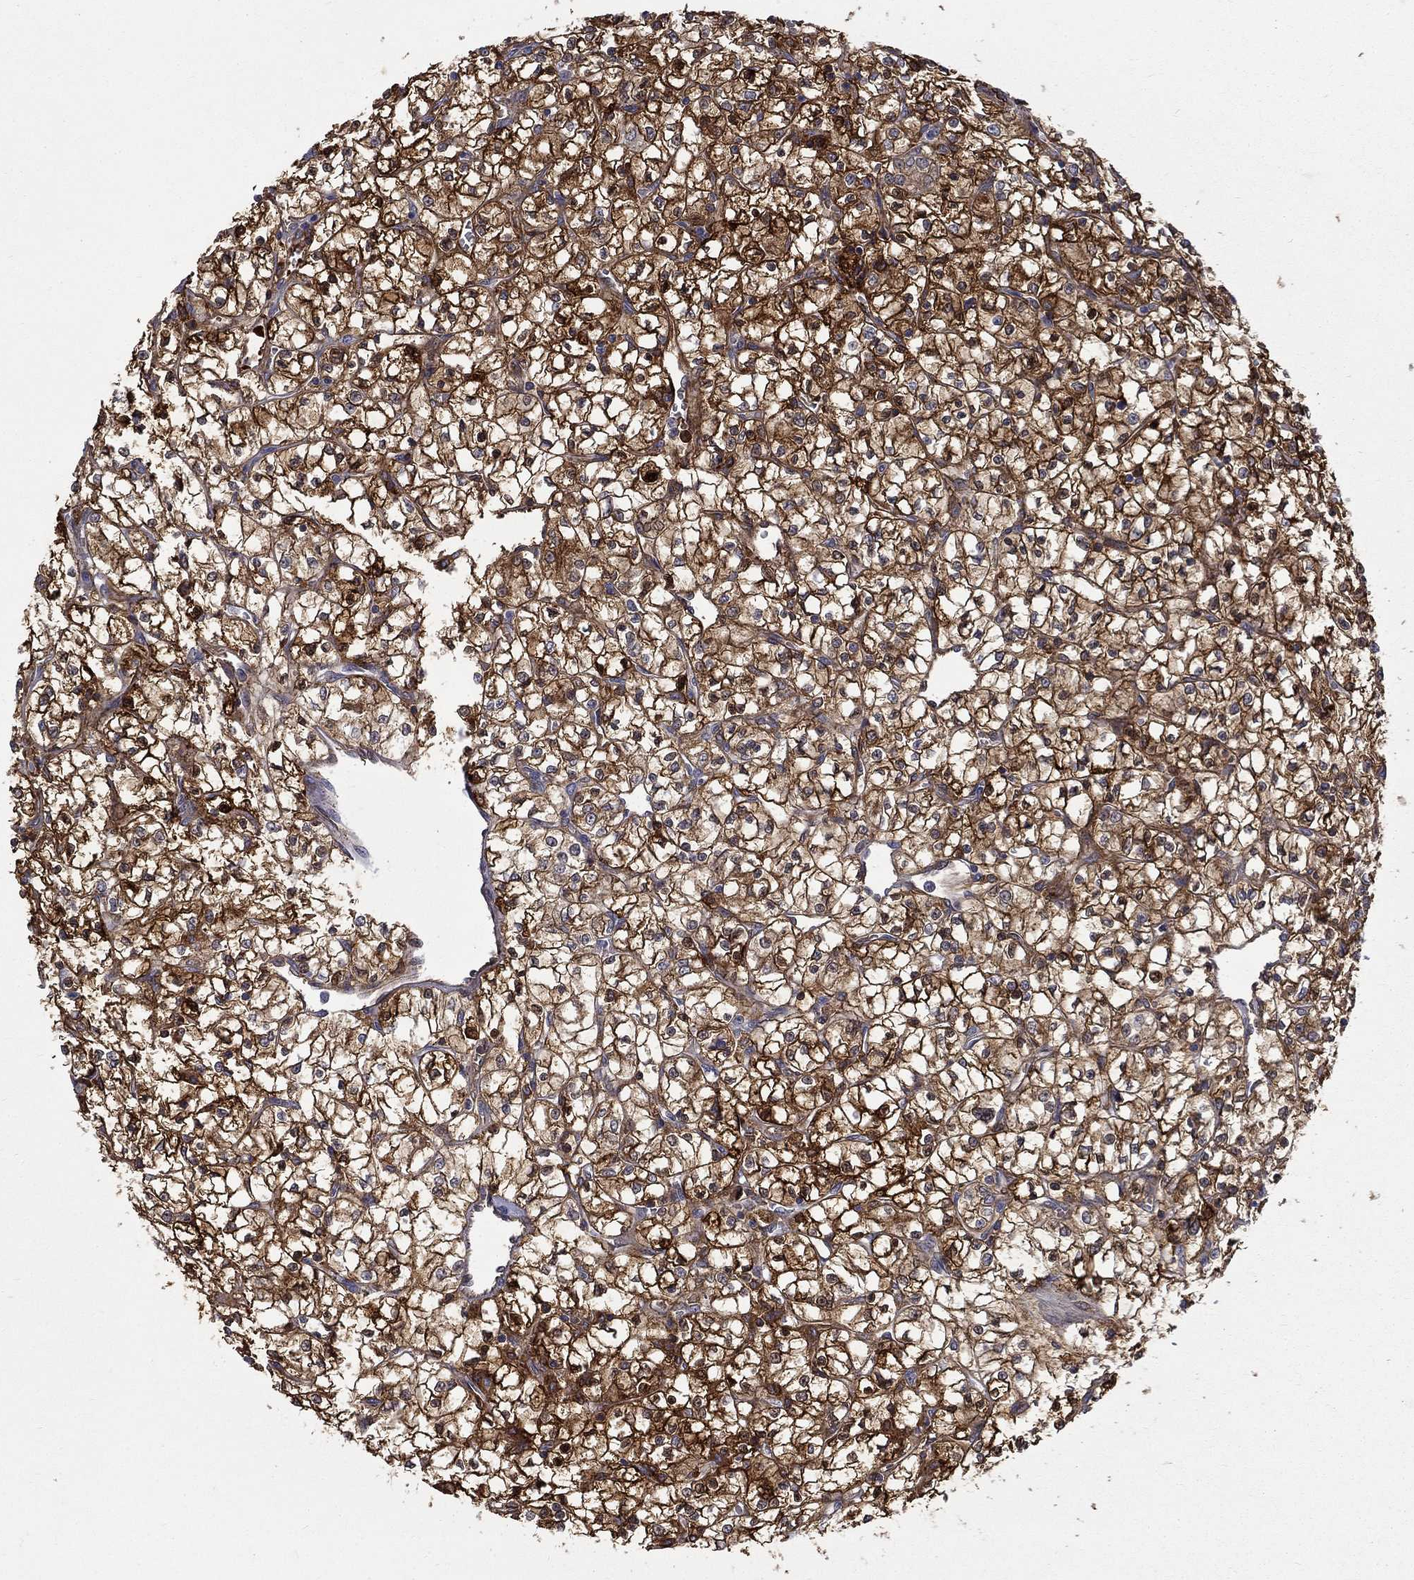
{"staining": {"intensity": "strong", "quantity": ">75%", "location": "cytoplasmic/membranous"}, "tissue": "renal cancer", "cell_type": "Tumor cells", "image_type": "cancer", "snomed": [{"axis": "morphology", "description": "Adenocarcinoma, NOS"}, {"axis": "topography", "description": "Kidney"}], "caption": "Tumor cells show high levels of strong cytoplasmic/membranous expression in about >75% of cells in human renal adenocarcinoma.", "gene": "PCBP3", "patient": {"sex": "female", "age": 64}}